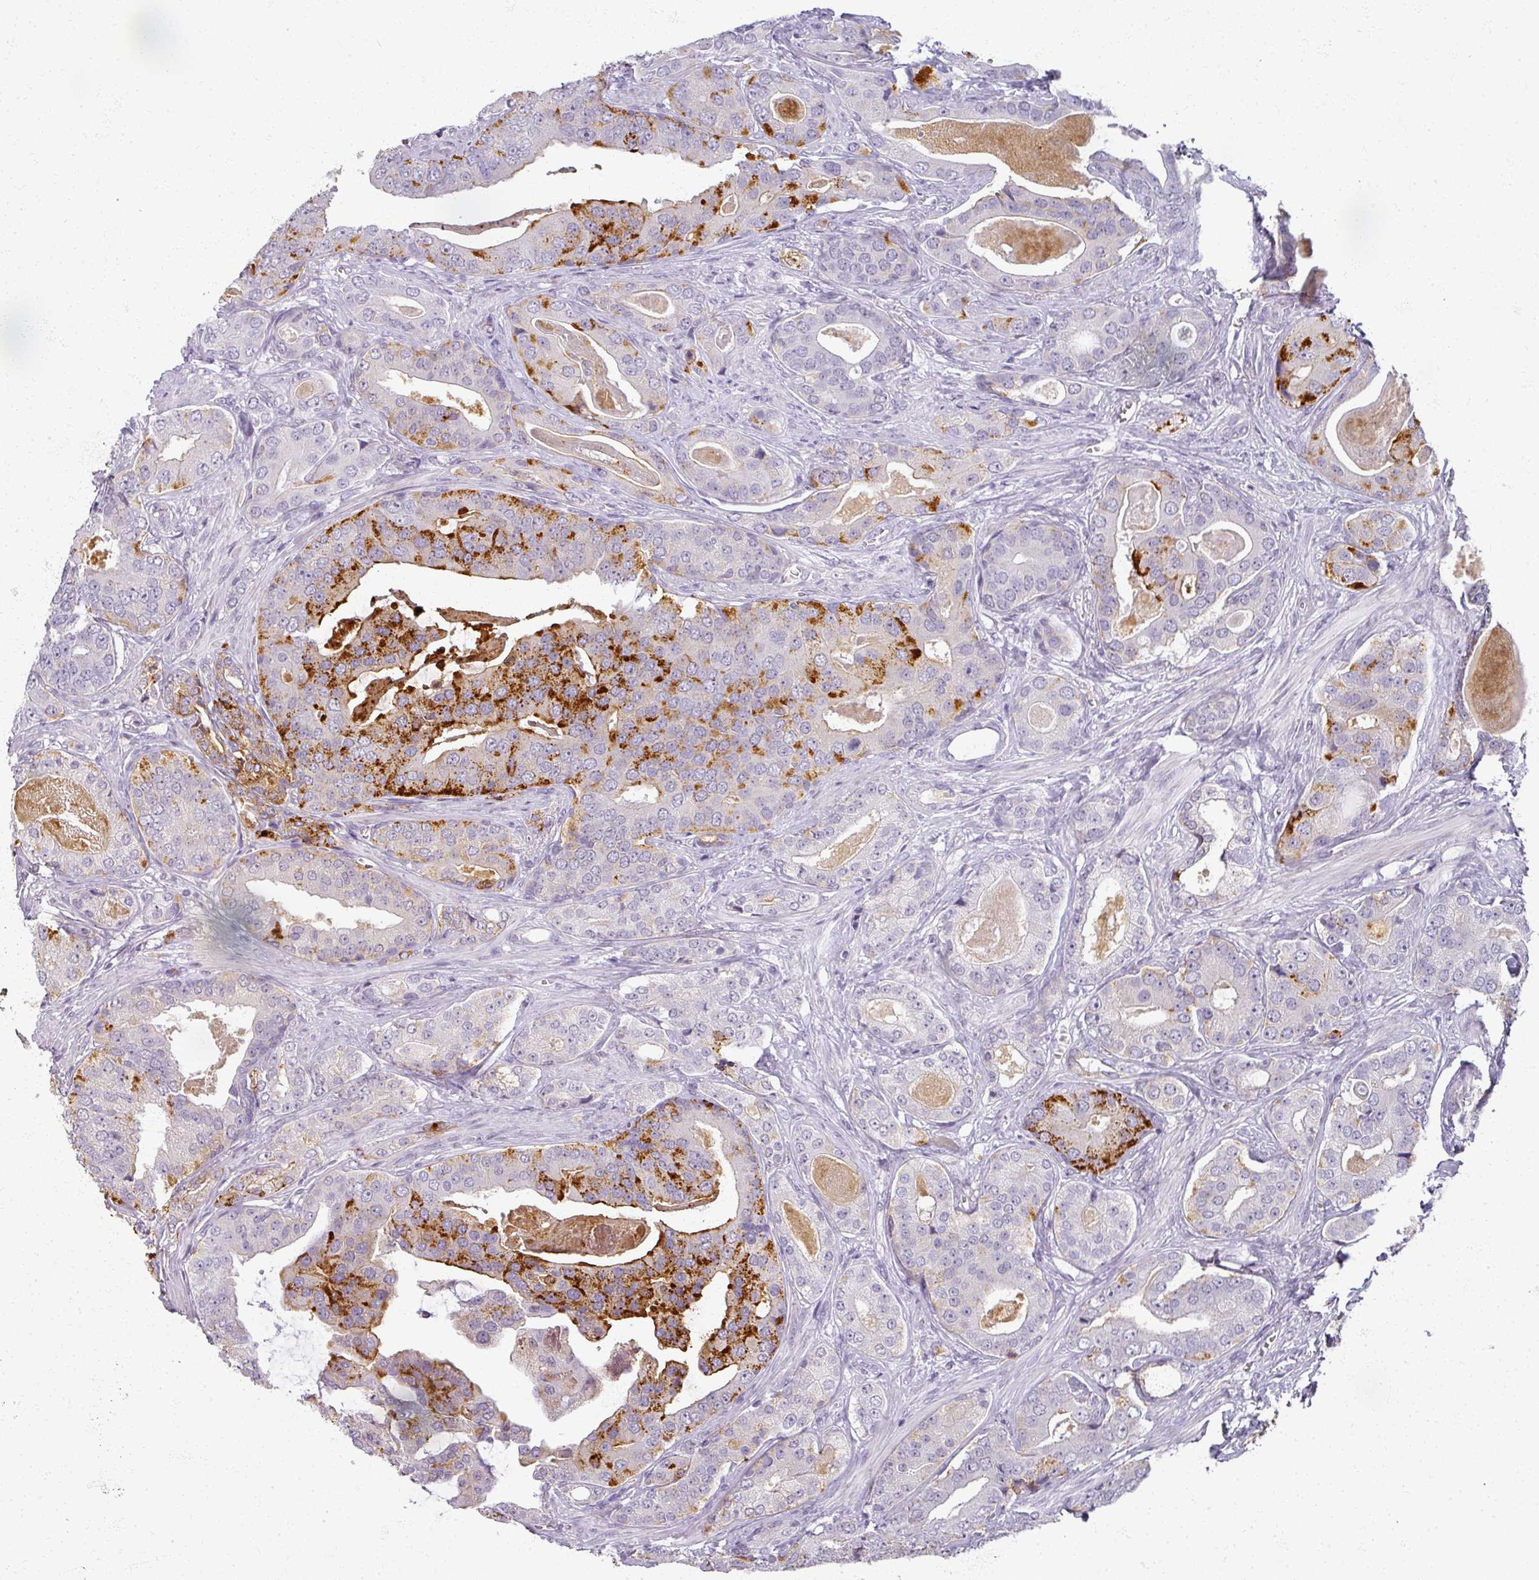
{"staining": {"intensity": "strong", "quantity": "25%-75%", "location": "cytoplasmic/membranous"}, "tissue": "prostate cancer", "cell_type": "Tumor cells", "image_type": "cancer", "snomed": [{"axis": "morphology", "description": "Adenocarcinoma, High grade"}, {"axis": "topography", "description": "Prostate"}], "caption": "A brown stain labels strong cytoplasmic/membranous positivity of a protein in human prostate cancer (adenocarcinoma (high-grade)) tumor cells.", "gene": "RFPL2", "patient": {"sex": "male", "age": 71}}